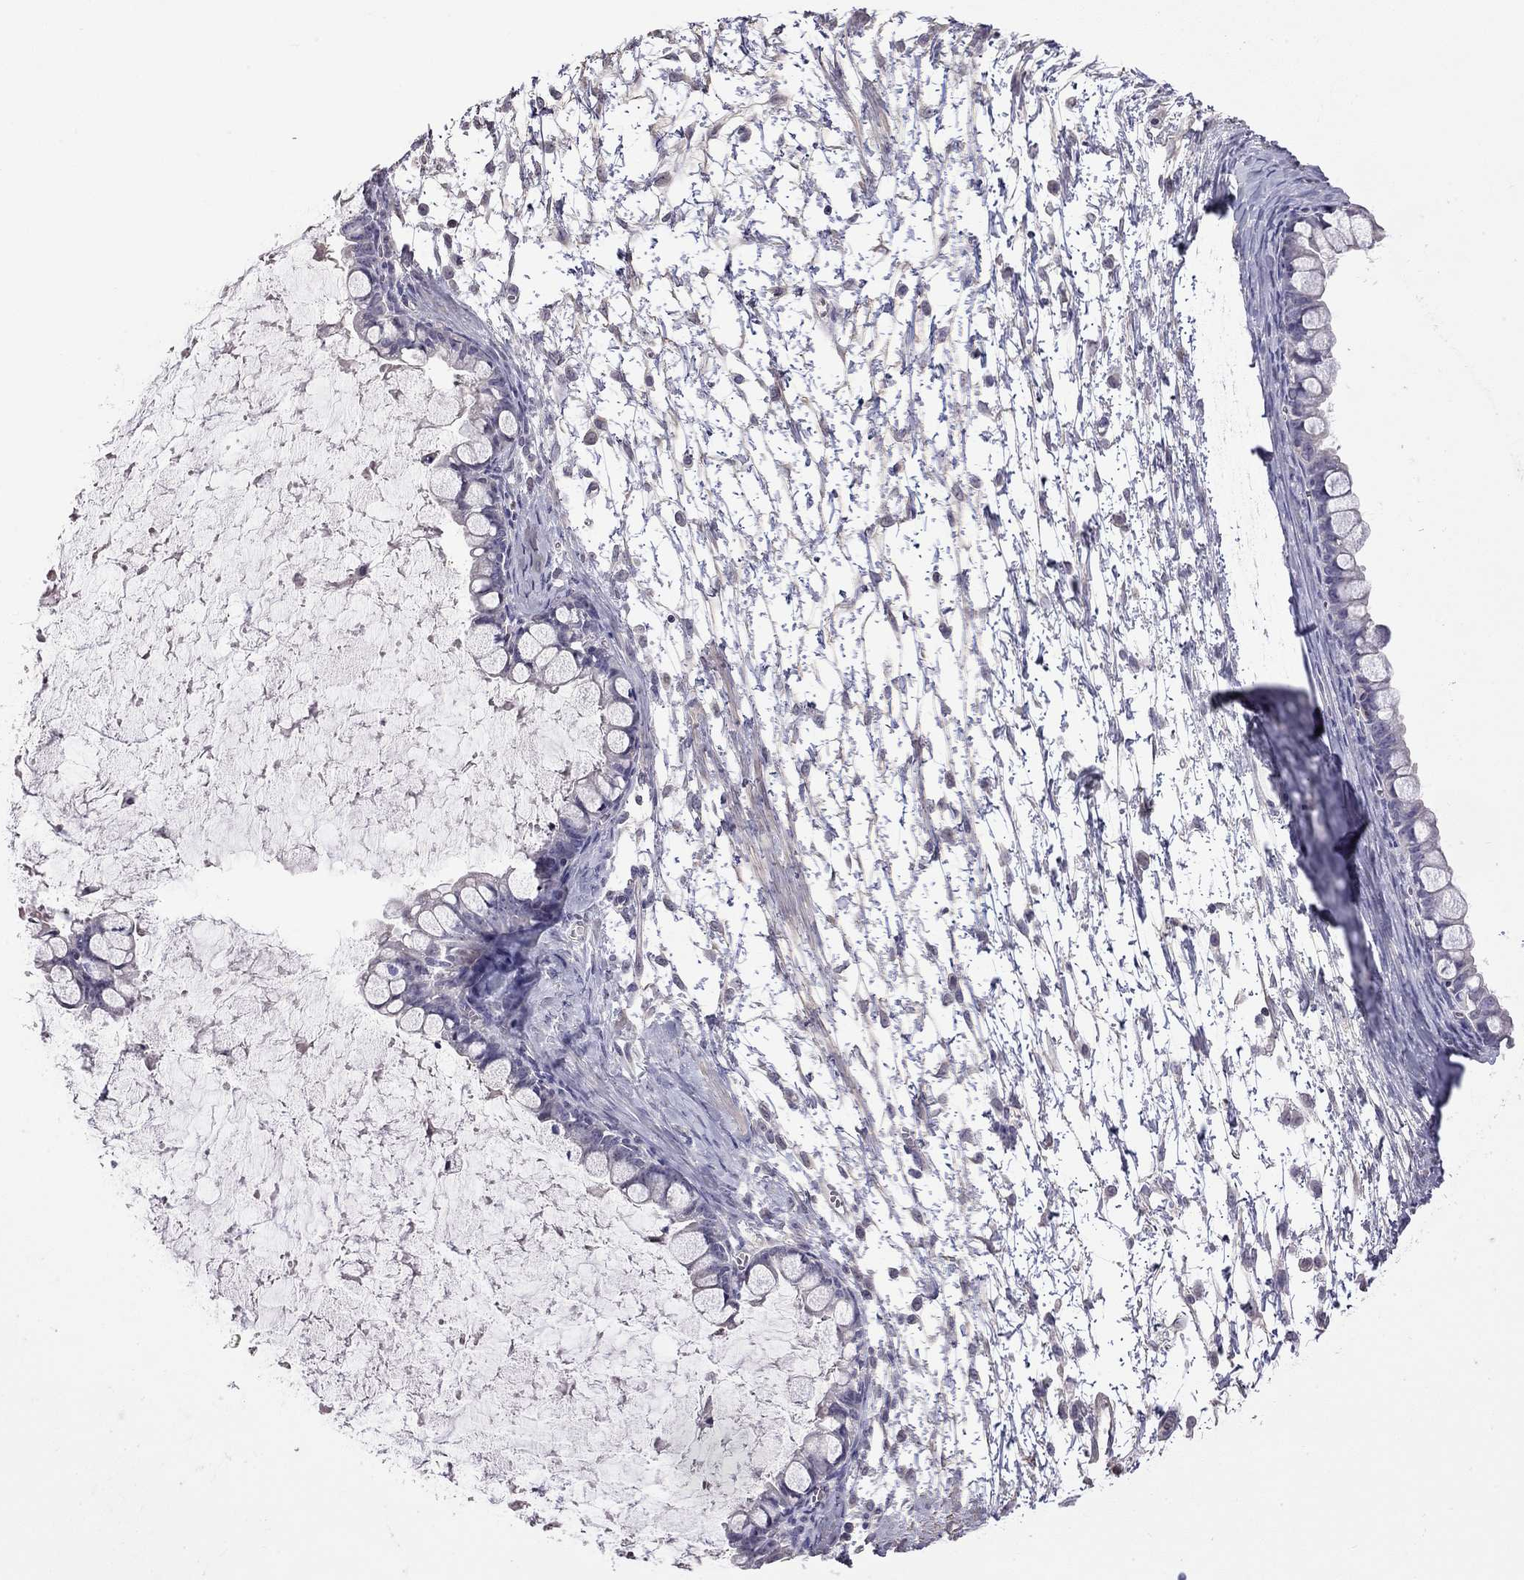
{"staining": {"intensity": "negative", "quantity": "none", "location": "none"}, "tissue": "ovarian cancer", "cell_type": "Tumor cells", "image_type": "cancer", "snomed": [{"axis": "morphology", "description": "Cystadenocarcinoma, mucinous, NOS"}, {"axis": "topography", "description": "Ovary"}], "caption": "Protein analysis of ovarian cancer (mucinous cystadenocarcinoma) exhibits no significant positivity in tumor cells.", "gene": "FEZ1", "patient": {"sex": "female", "age": 63}}